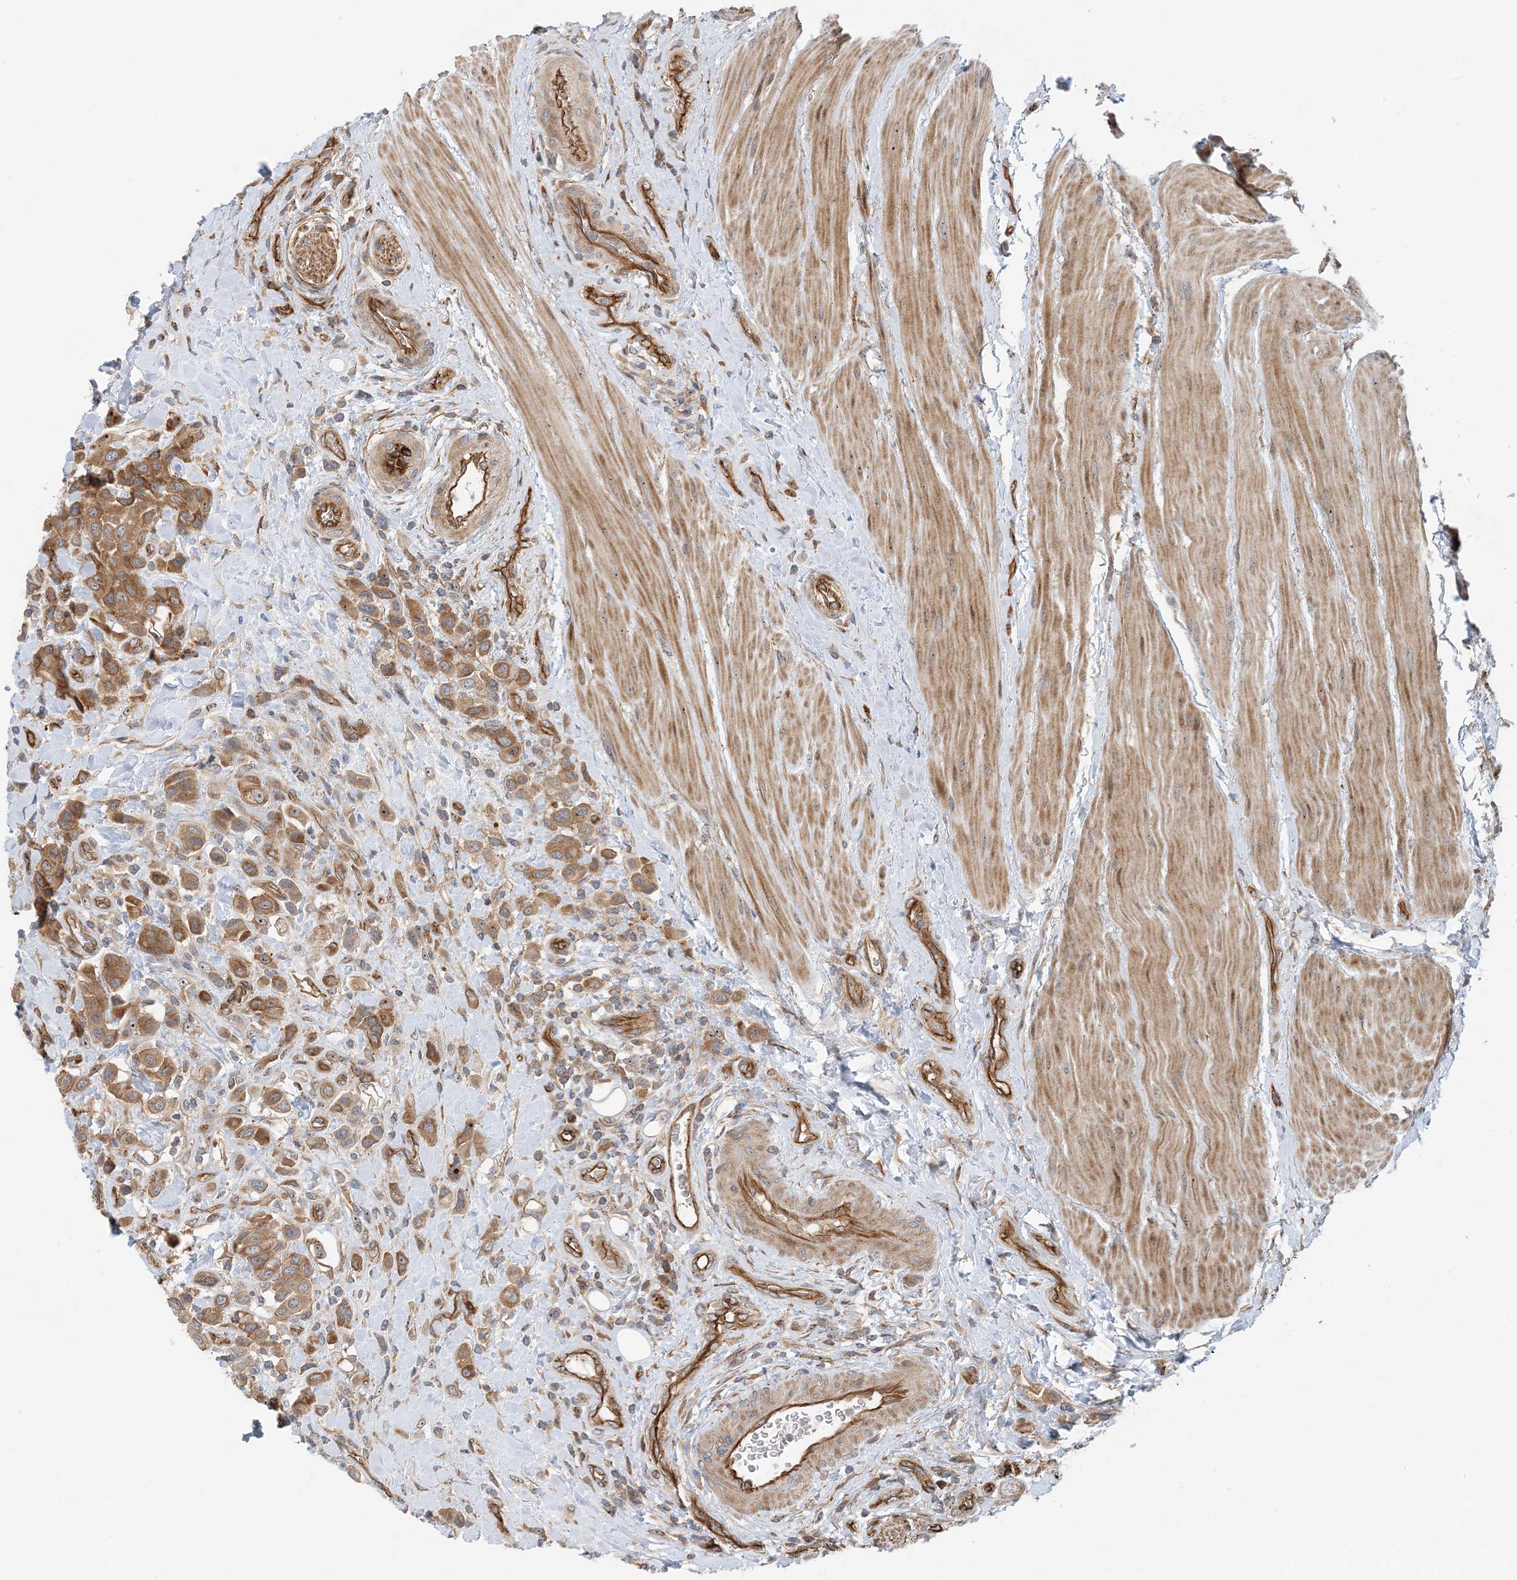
{"staining": {"intensity": "moderate", "quantity": ">75%", "location": "cytoplasmic/membranous"}, "tissue": "urothelial cancer", "cell_type": "Tumor cells", "image_type": "cancer", "snomed": [{"axis": "morphology", "description": "Urothelial carcinoma, High grade"}, {"axis": "topography", "description": "Urinary bladder"}], "caption": "Immunohistochemistry of urothelial carcinoma (high-grade) exhibits medium levels of moderate cytoplasmic/membranous expression in approximately >75% of tumor cells.", "gene": "MYL5", "patient": {"sex": "male", "age": 50}}